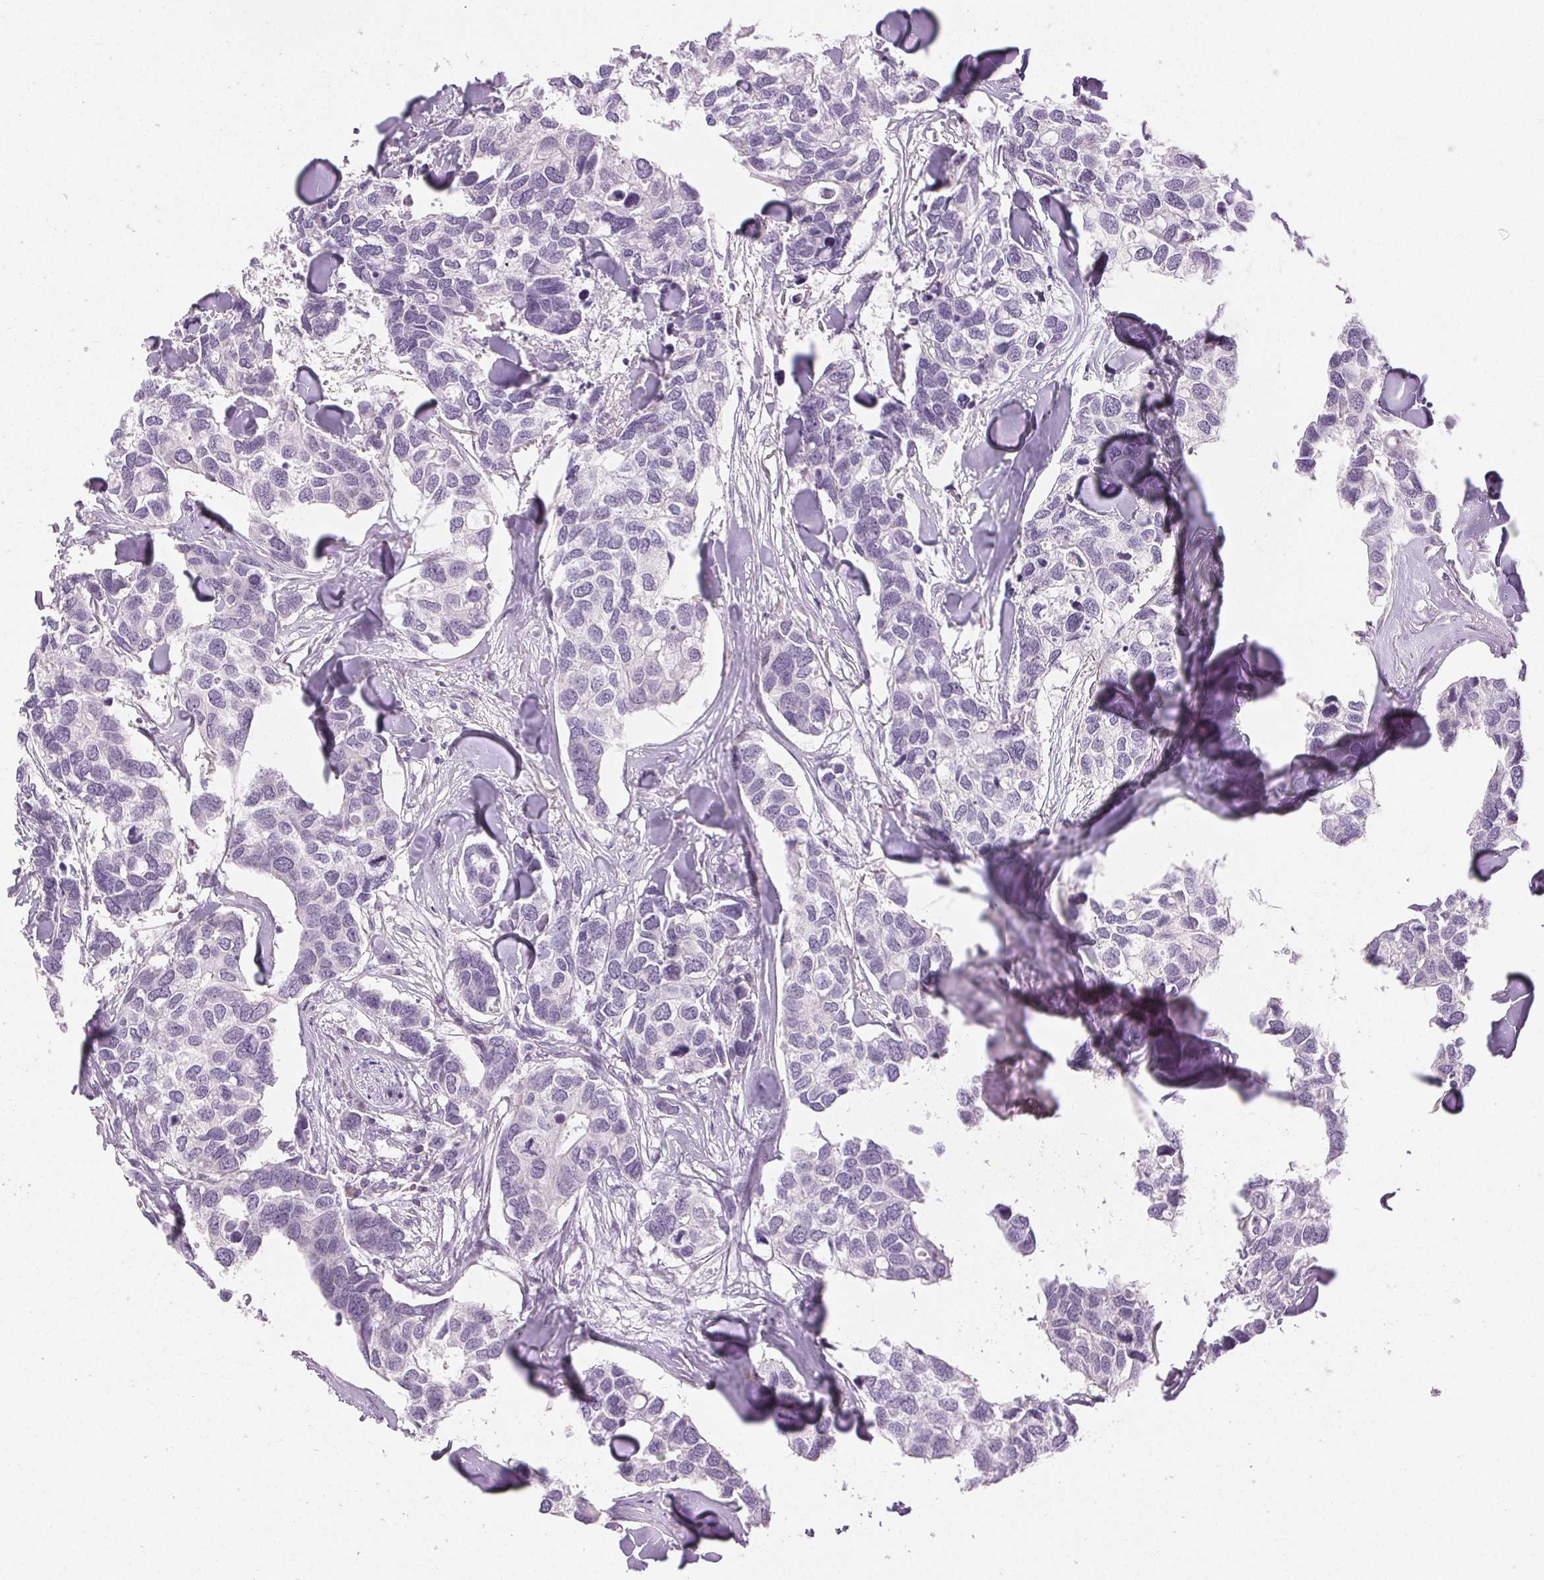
{"staining": {"intensity": "negative", "quantity": "none", "location": "none"}, "tissue": "breast cancer", "cell_type": "Tumor cells", "image_type": "cancer", "snomed": [{"axis": "morphology", "description": "Duct carcinoma"}, {"axis": "topography", "description": "Breast"}], "caption": "Protein analysis of breast cancer (intraductal carcinoma) shows no significant expression in tumor cells.", "gene": "DSG3", "patient": {"sex": "female", "age": 83}}